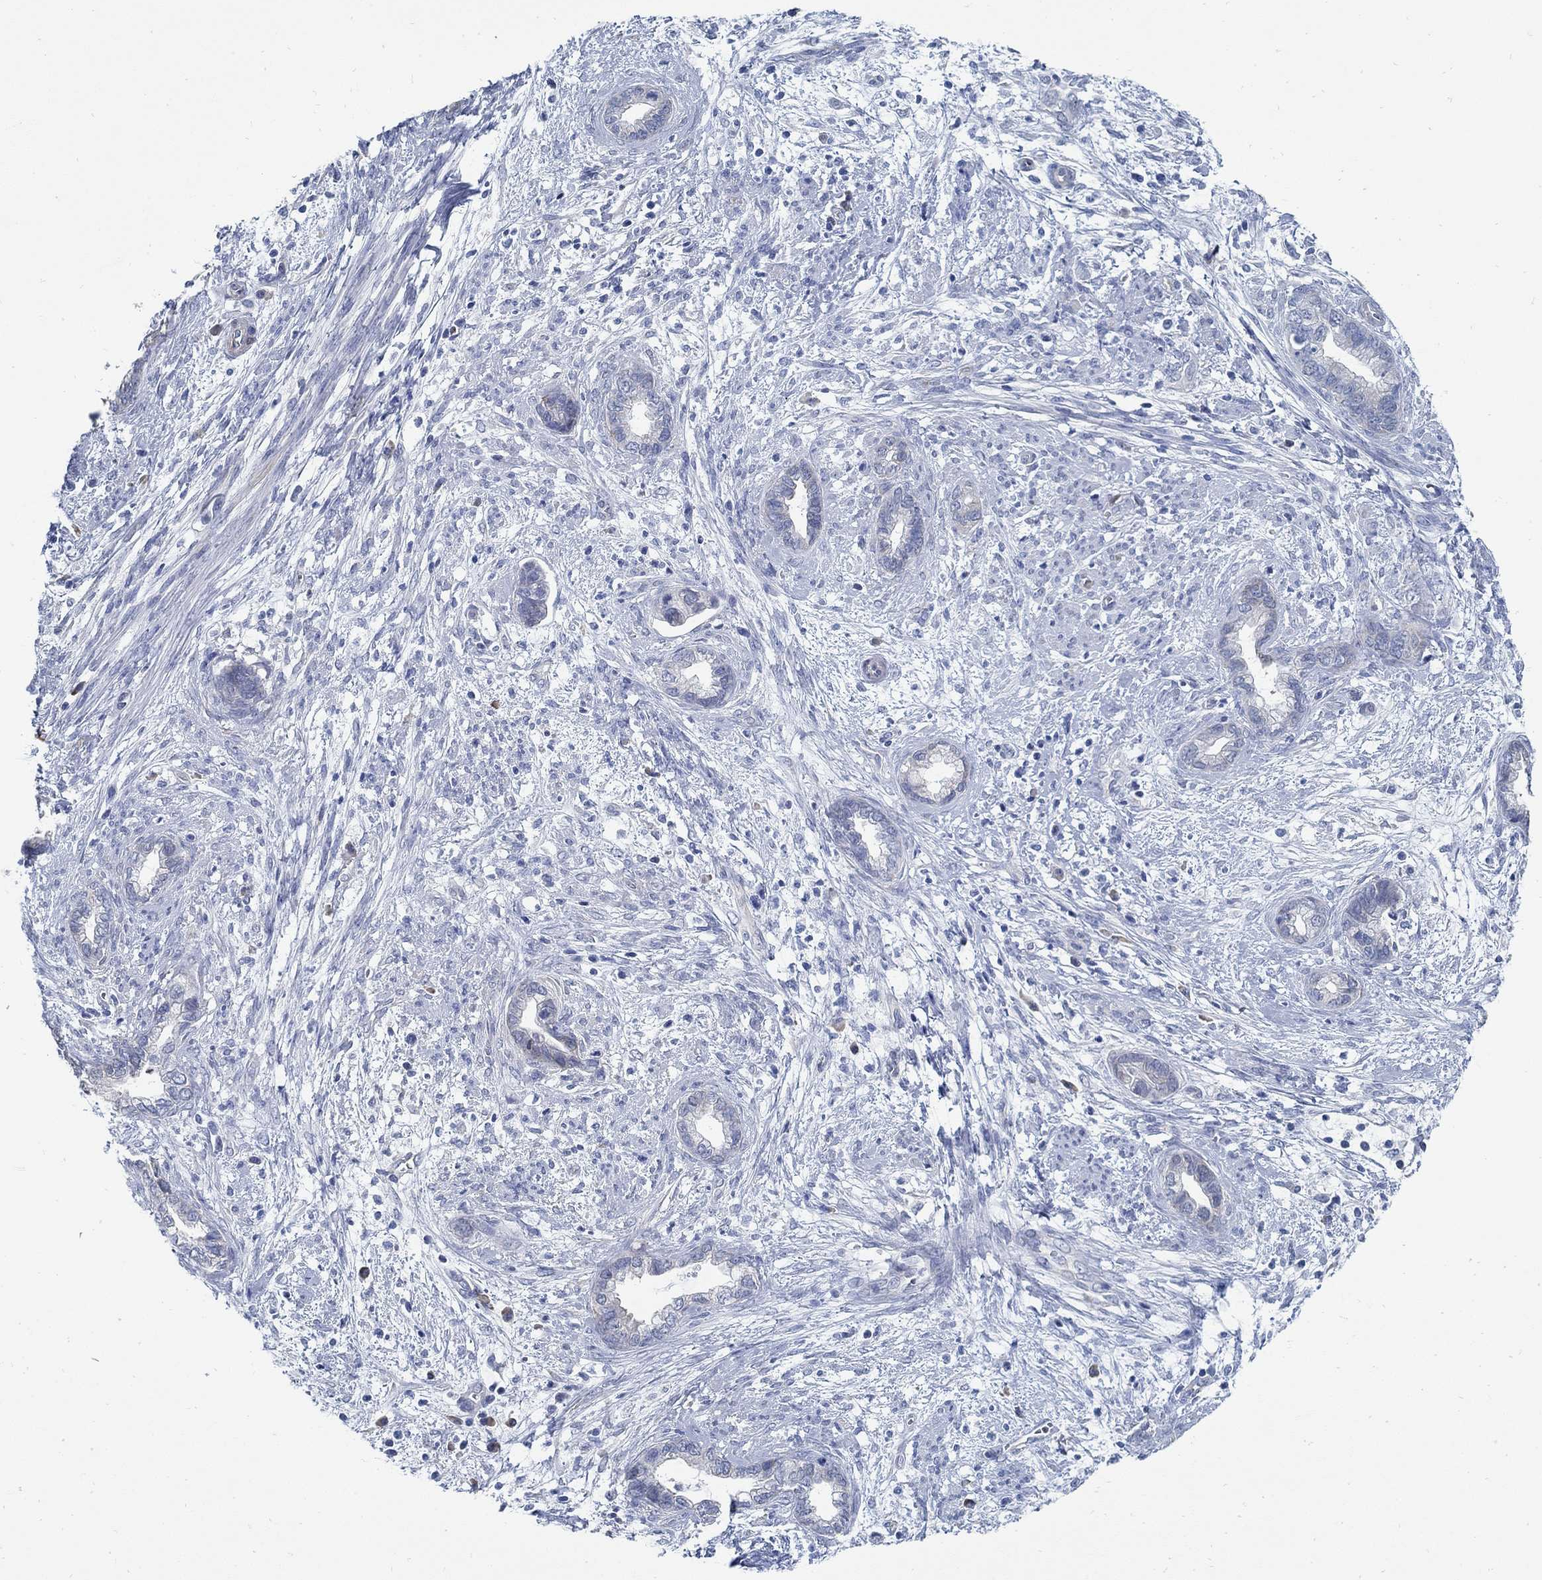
{"staining": {"intensity": "negative", "quantity": "none", "location": "none"}, "tissue": "cervical cancer", "cell_type": "Tumor cells", "image_type": "cancer", "snomed": [{"axis": "morphology", "description": "Adenocarcinoma, NOS"}, {"axis": "topography", "description": "Cervix"}], "caption": "Micrograph shows no protein staining in tumor cells of cervical cancer tissue.", "gene": "C15orf39", "patient": {"sex": "female", "age": 62}}